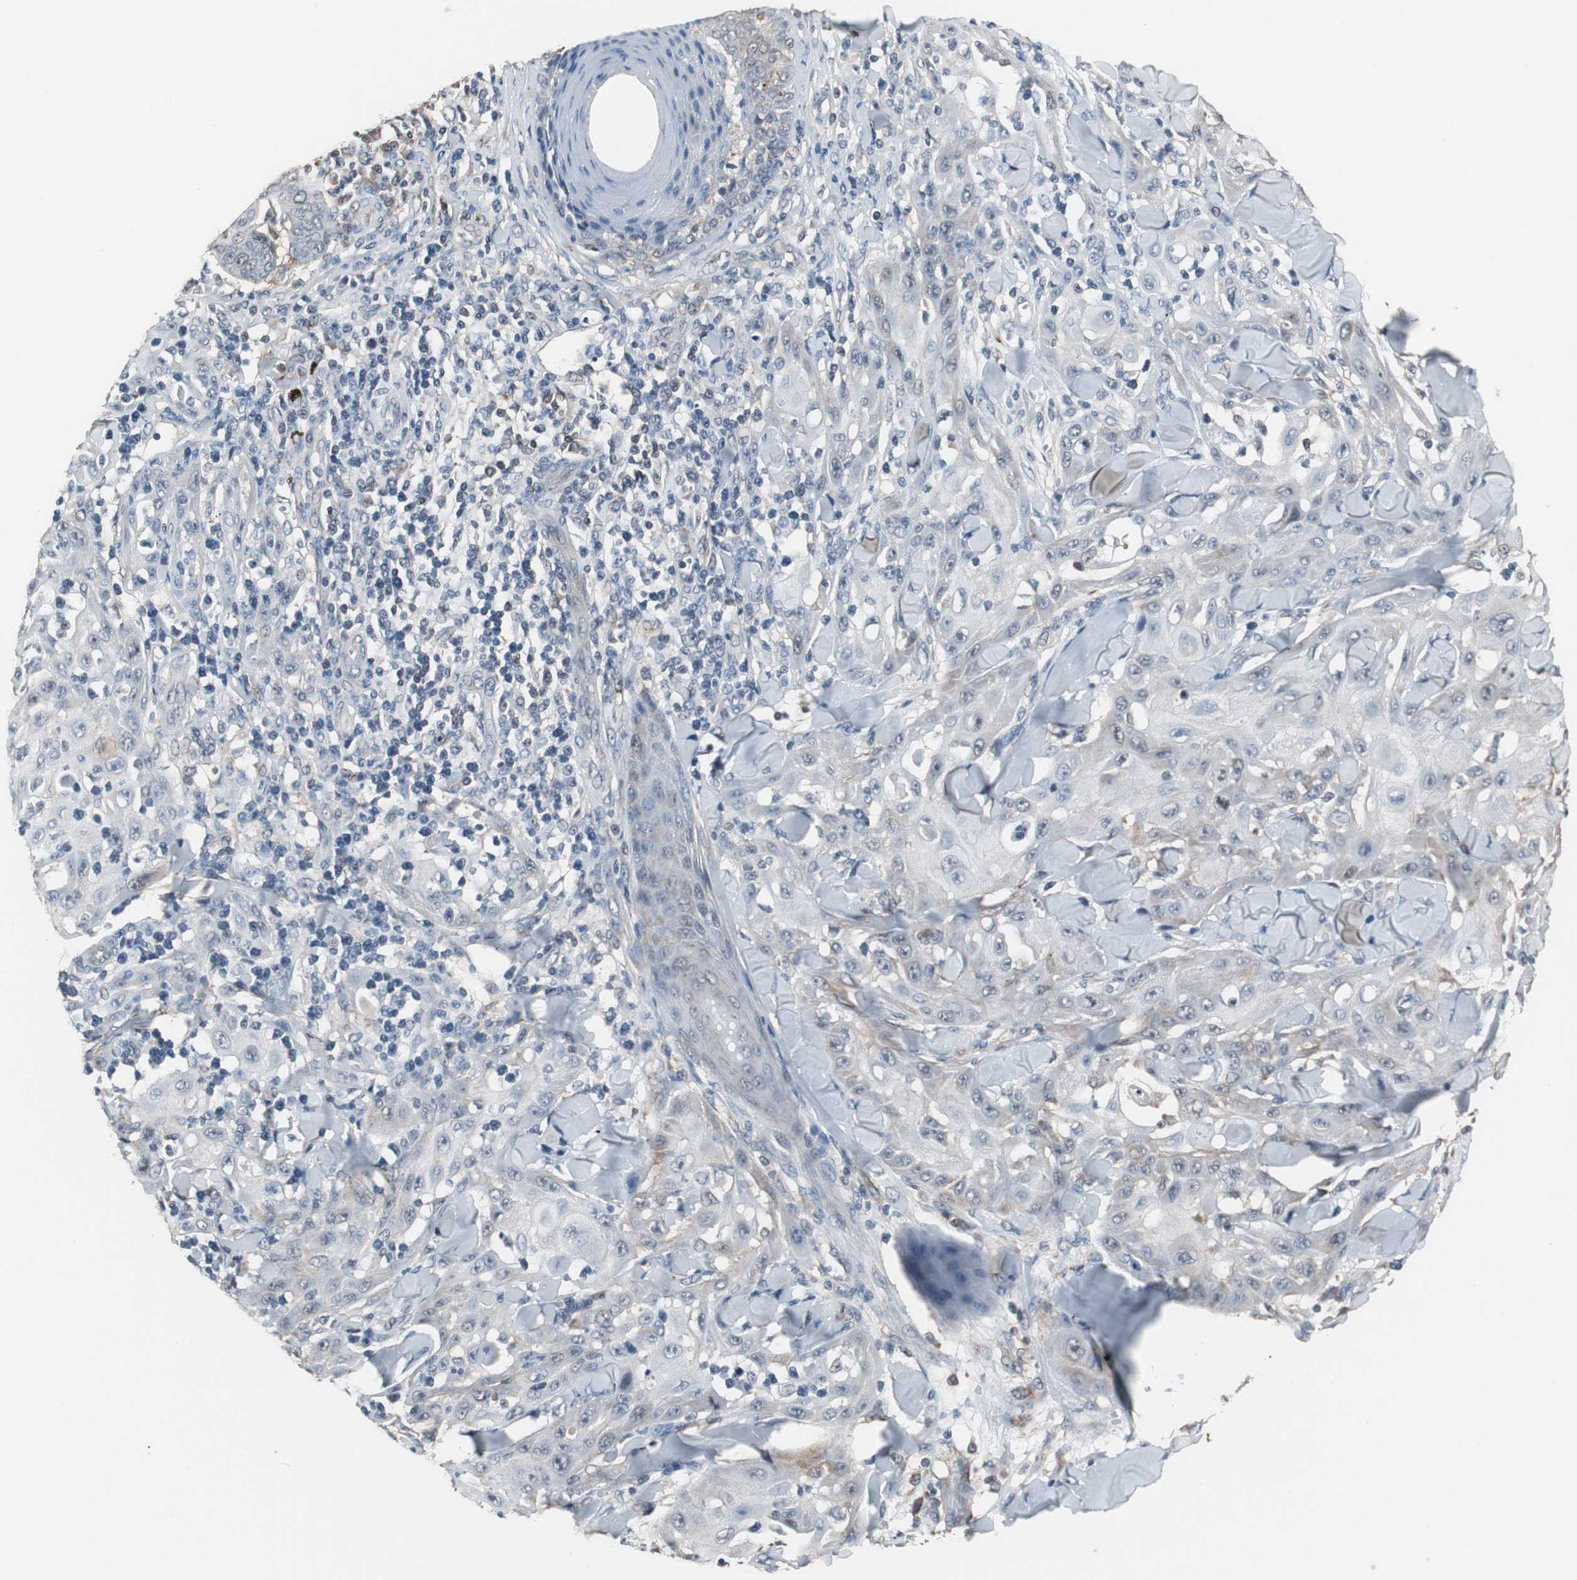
{"staining": {"intensity": "negative", "quantity": "none", "location": "none"}, "tissue": "skin cancer", "cell_type": "Tumor cells", "image_type": "cancer", "snomed": [{"axis": "morphology", "description": "Squamous cell carcinoma, NOS"}, {"axis": "topography", "description": "Skin"}], "caption": "Tumor cells show no significant protein staining in skin cancer (squamous cell carcinoma).", "gene": "ZSCAN22", "patient": {"sex": "male", "age": 24}}